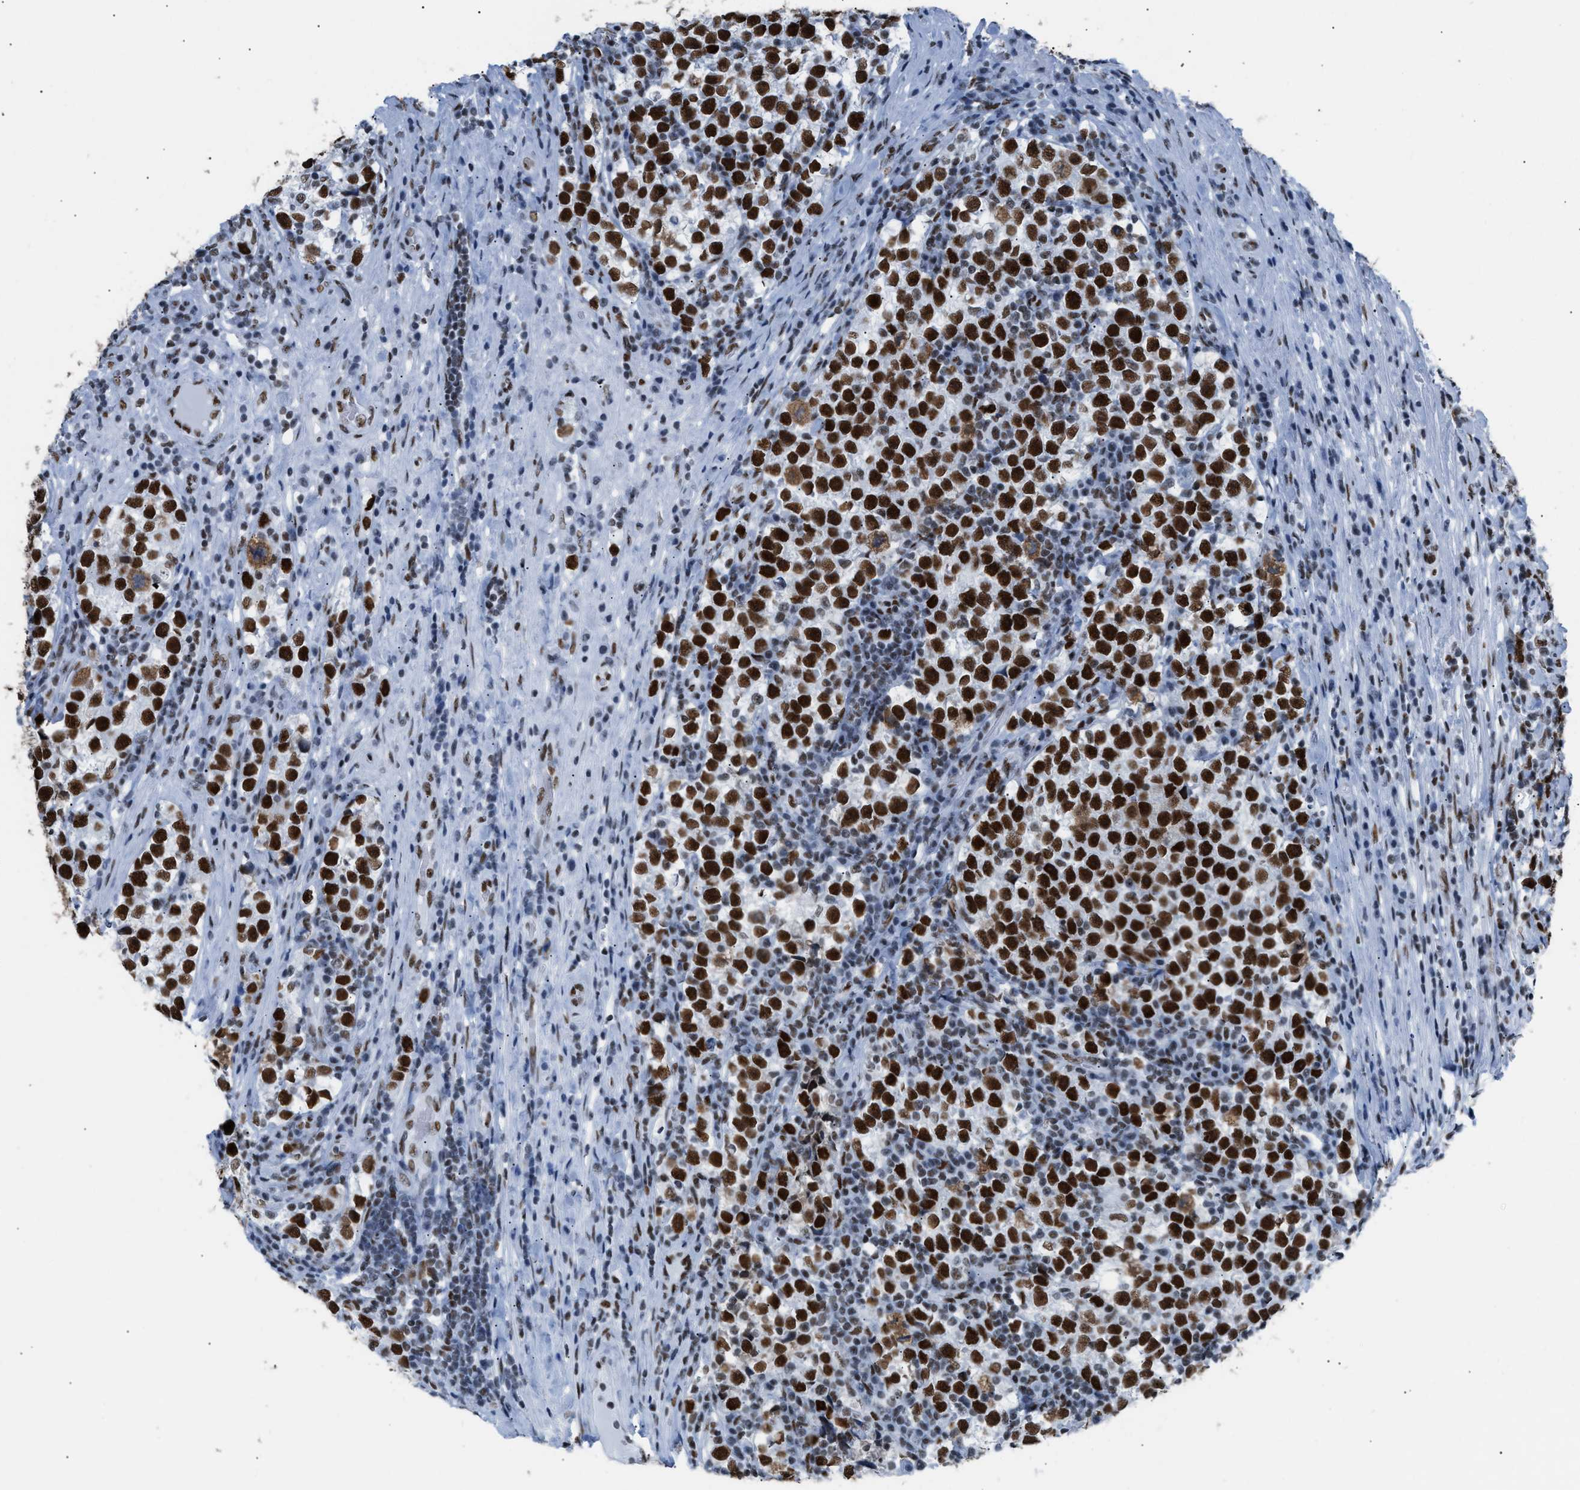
{"staining": {"intensity": "strong", "quantity": ">75%", "location": "nuclear"}, "tissue": "testis cancer", "cell_type": "Tumor cells", "image_type": "cancer", "snomed": [{"axis": "morphology", "description": "Normal tissue, NOS"}, {"axis": "morphology", "description": "Seminoma, NOS"}, {"axis": "topography", "description": "Testis"}], "caption": "This micrograph displays testis cancer stained with immunohistochemistry (IHC) to label a protein in brown. The nuclear of tumor cells show strong positivity for the protein. Nuclei are counter-stained blue.", "gene": "CCAR2", "patient": {"sex": "male", "age": 43}}